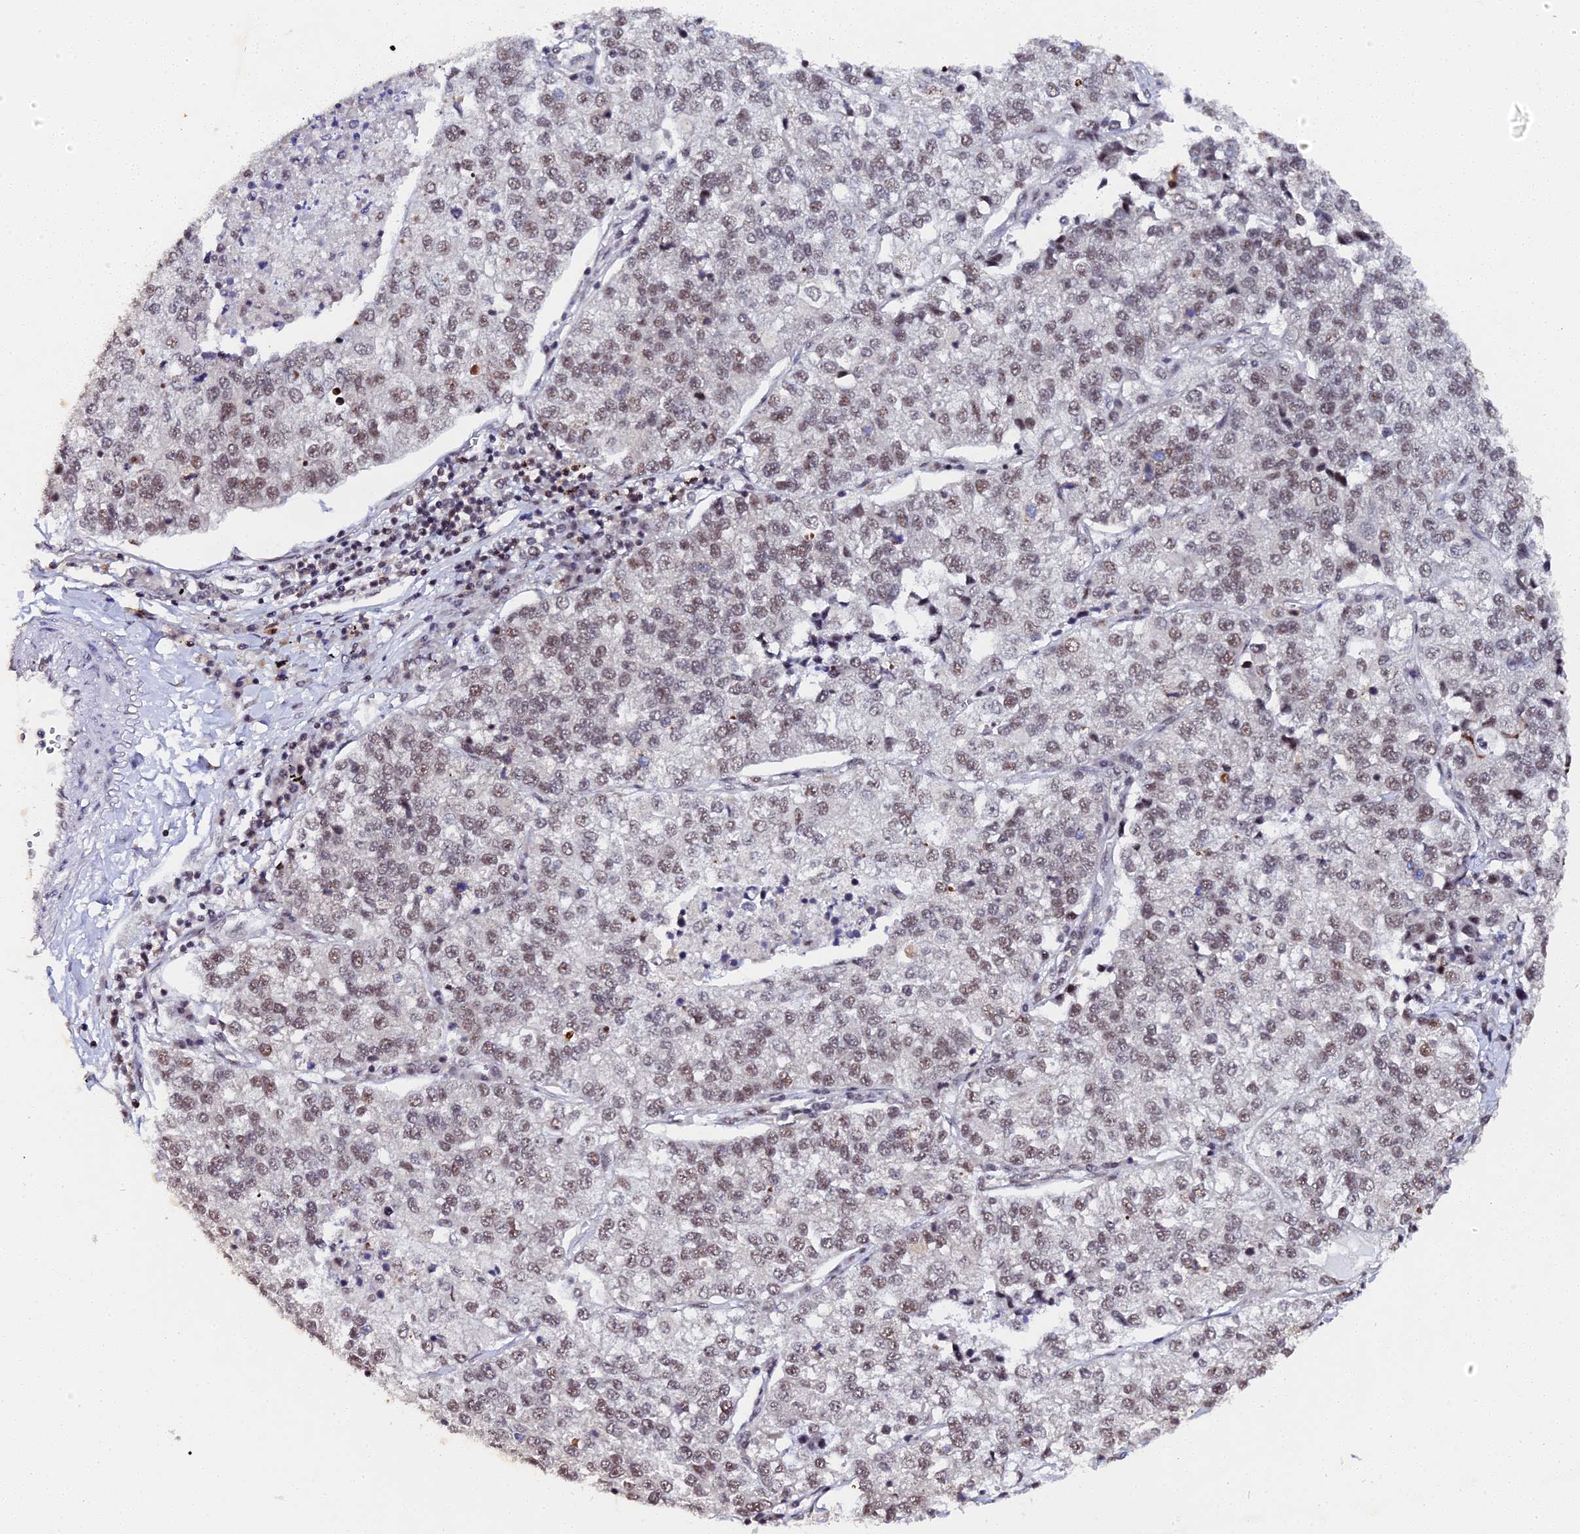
{"staining": {"intensity": "moderate", "quantity": ">75%", "location": "nuclear"}, "tissue": "lung cancer", "cell_type": "Tumor cells", "image_type": "cancer", "snomed": [{"axis": "morphology", "description": "Adenocarcinoma, NOS"}, {"axis": "topography", "description": "Lung"}], "caption": "An image showing moderate nuclear positivity in about >75% of tumor cells in lung adenocarcinoma, as visualized by brown immunohistochemical staining.", "gene": "MAGOHB", "patient": {"sex": "male", "age": 49}}